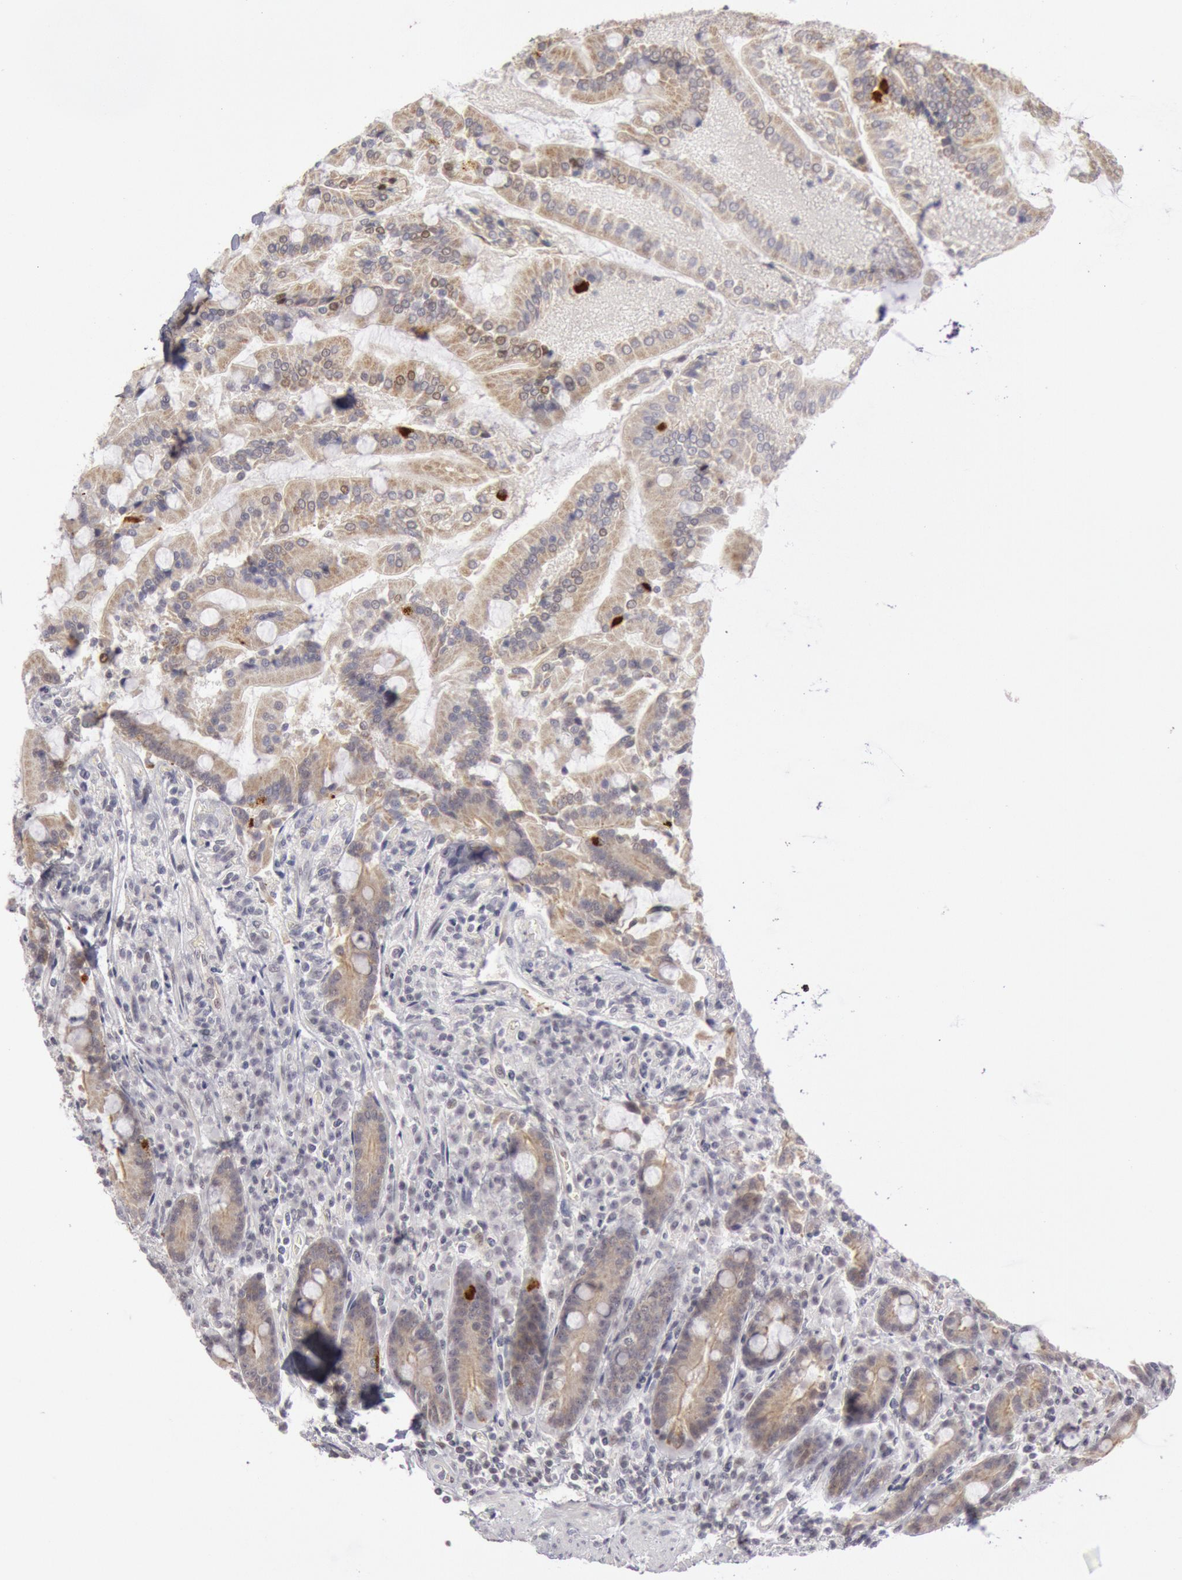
{"staining": {"intensity": "moderate", "quantity": ">75%", "location": "cytoplasmic/membranous"}, "tissue": "duodenum", "cell_type": "Glandular cells", "image_type": "normal", "snomed": [{"axis": "morphology", "description": "Normal tissue, NOS"}, {"axis": "topography", "description": "Duodenum"}], "caption": "This photomicrograph displays unremarkable duodenum stained with immunohistochemistry to label a protein in brown. The cytoplasmic/membranous of glandular cells show moderate positivity for the protein. Nuclei are counter-stained blue.", "gene": "JOSD1", "patient": {"sex": "female", "age": 64}}